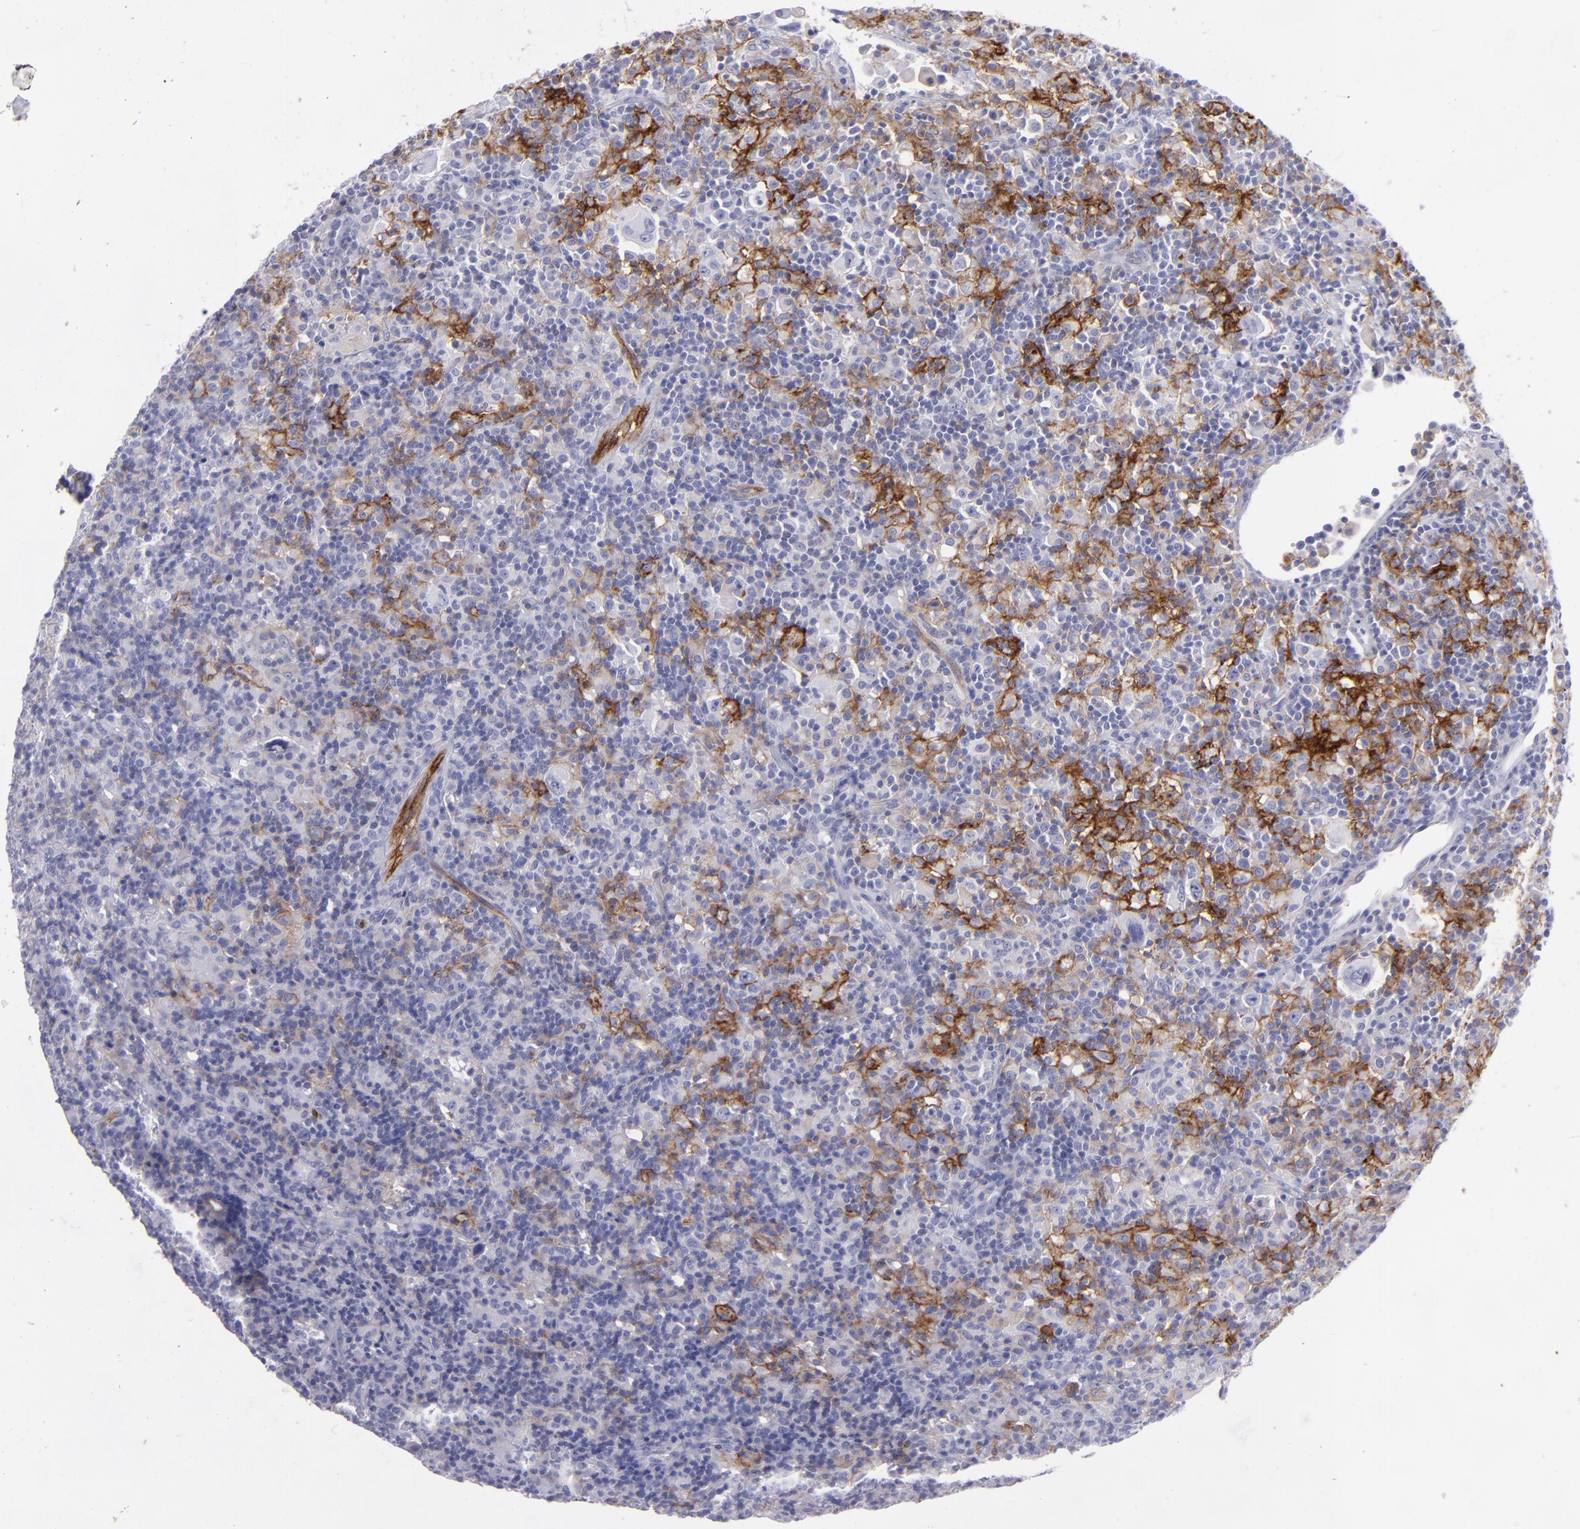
{"staining": {"intensity": "strong", "quantity": "<25%", "location": "cytoplasmic/membranous"}, "tissue": "lymphoma", "cell_type": "Tumor cells", "image_type": "cancer", "snomed": [{"axis": "morphology", "description": "Hodgkin's disease, NOS"}, {"axis": "topography", "description": "Lymph node"}], "caption": "This image demonstrates immunohistochemistry (IHC) staining of Hodgkin's disease, with medium strong cytoplasmic/membranous staining in about <25% of tumor cells.", "gene": "ACE", "patient": {"sex": "male", "age": 46}}